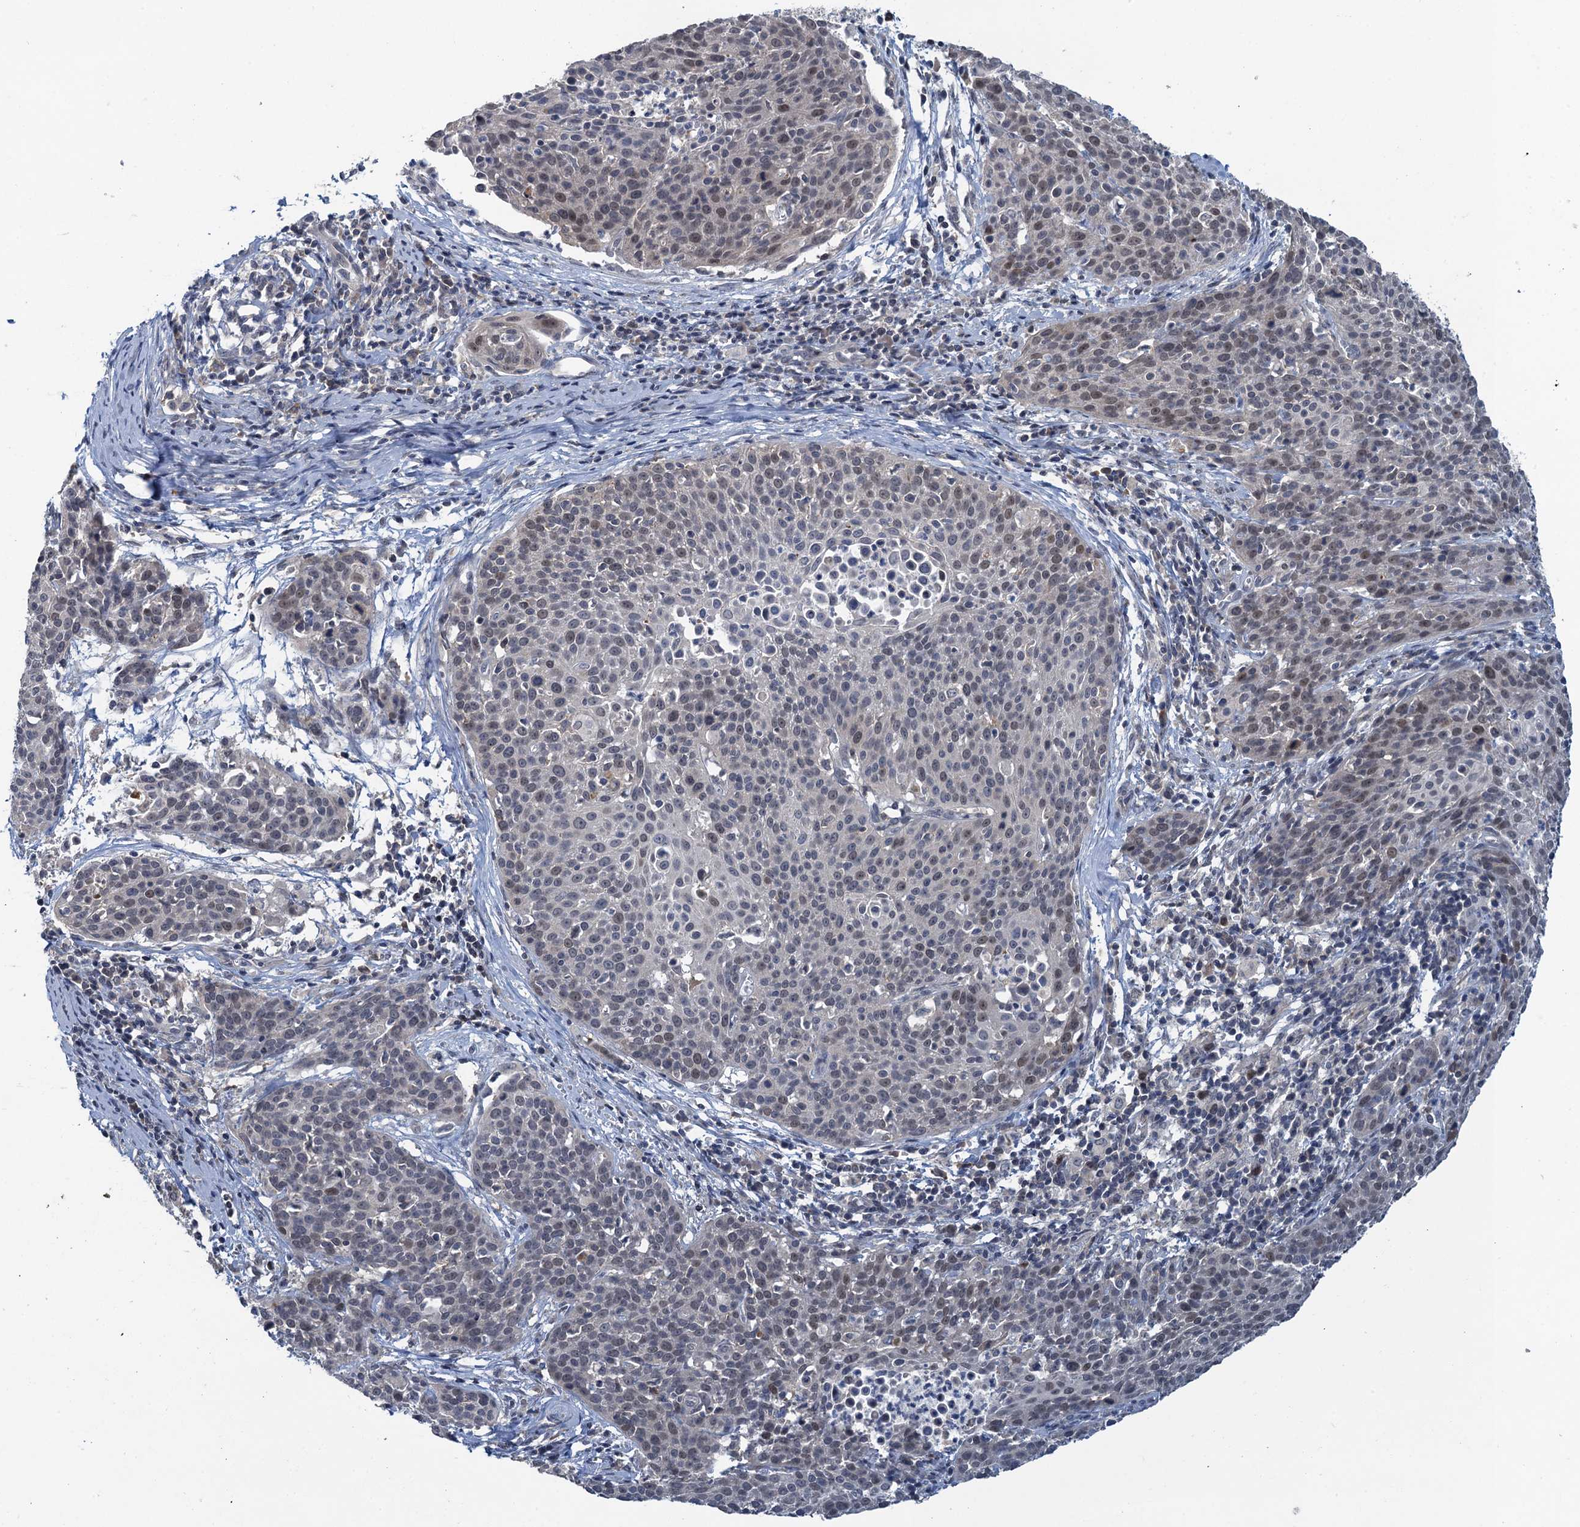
{"staining": {"intensity": "weak", "quantity": "<25%", "location": "nuclear"}, "tissue": "cervical cancer", "cell_type": "Tumor cells", "image_type": "cancer", "snomed": [{"axis": "morphology", "description": "Squamous cell carcinoma, NOS"}, {"axis": "topography", "description": "Cervix"}], "caption": "IHC image of cervical squamous cell carcinoma stained for a protein (brown), which demonstrates no positivity in tumor cells. Brightfield microscopy of IHC stained with DAB (3,3'-diaminobenzidine) (brown) and hematoxylin (blue), captured at high magnification.", "gene": "MRFAP1", "patient": {"sex": "female", "age": 38}}